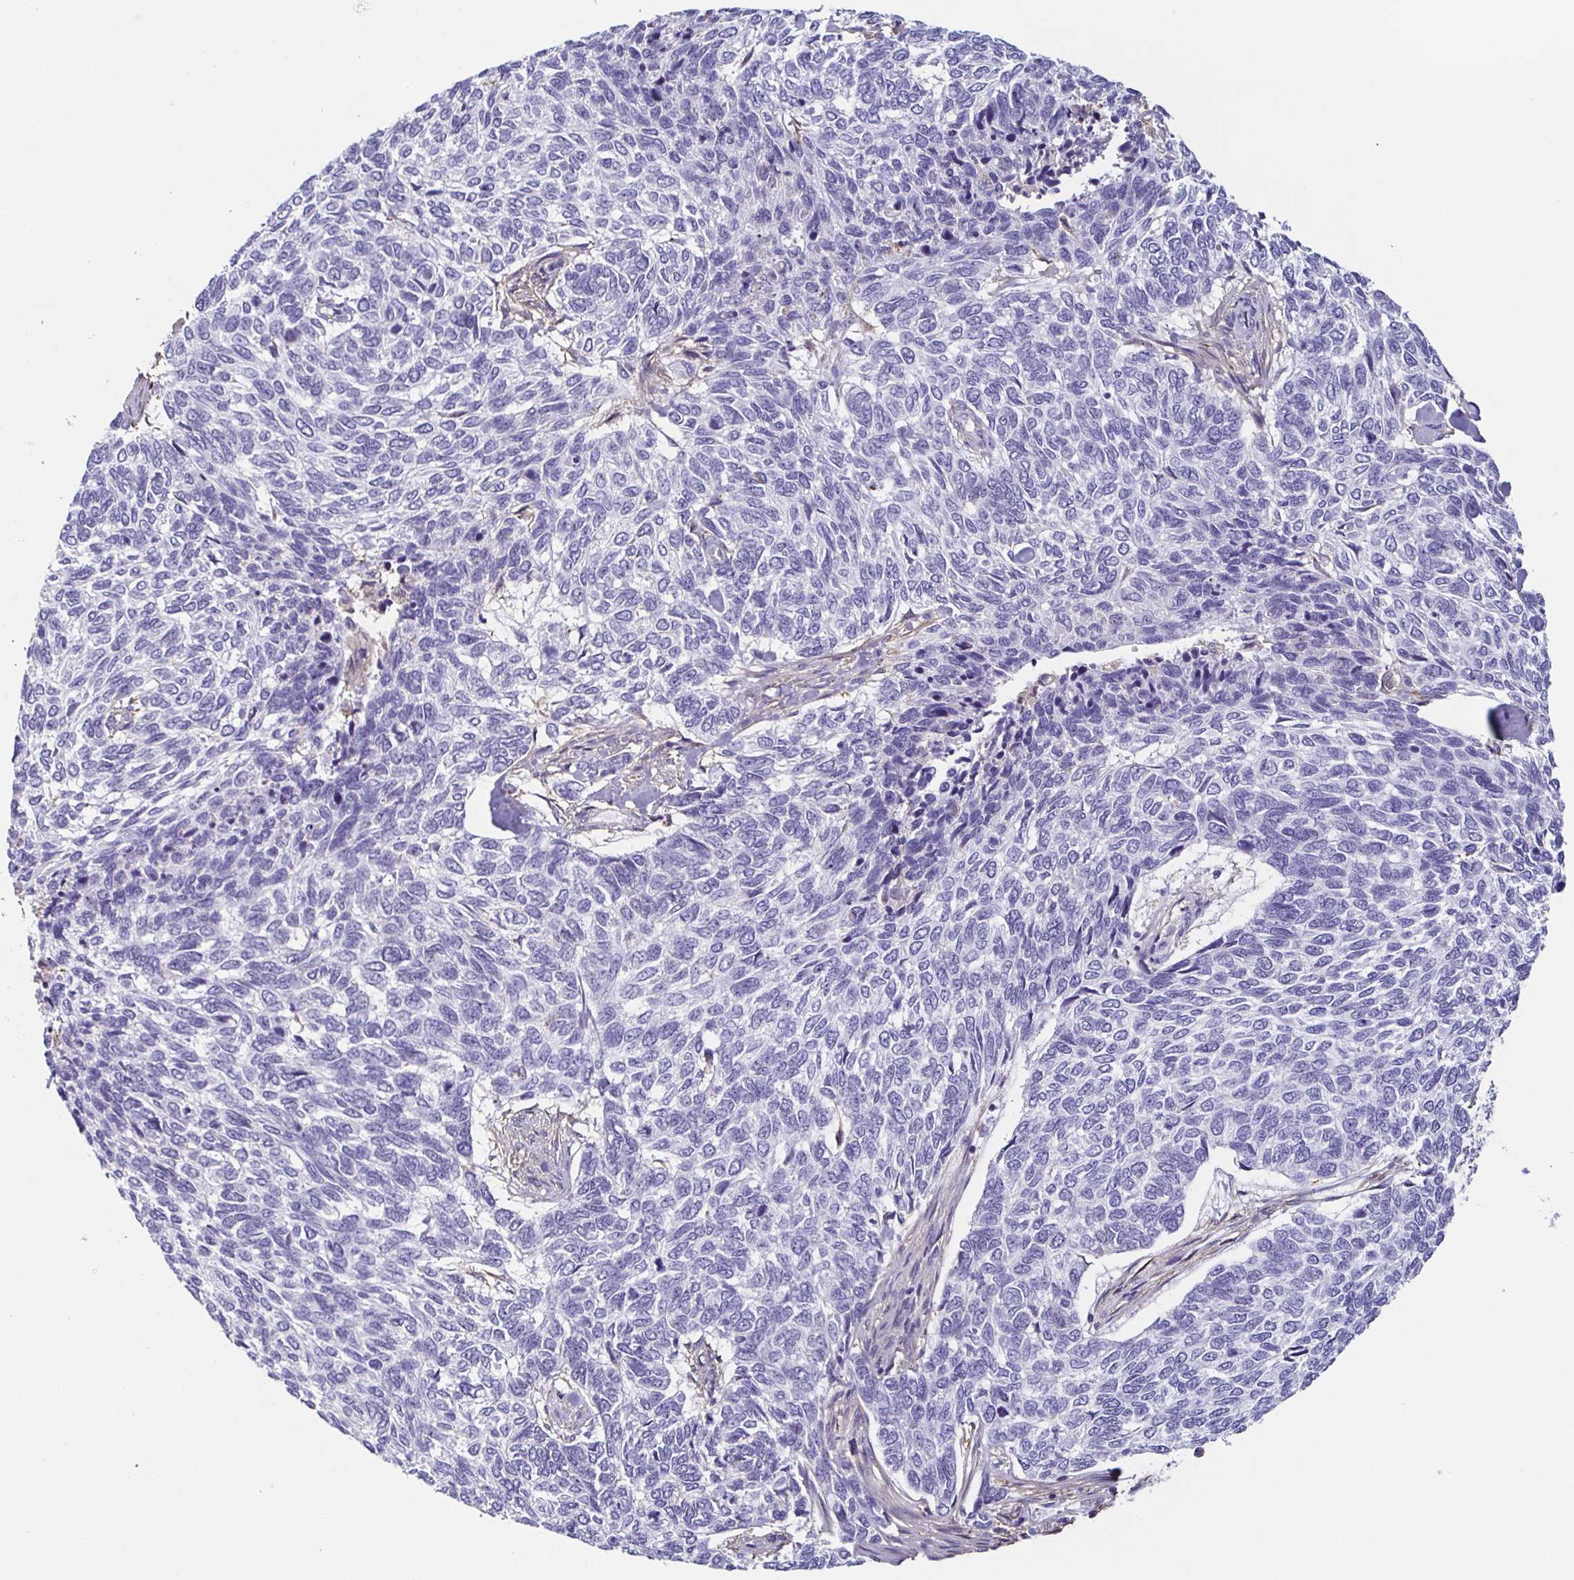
{"staining": {"intensity": "negative", "quantity": "none", "location": "none"}, "tissue": "skin cancer", "cell_type": "Tumor cells", "image_type": "cancer", "snomed": [{"axis": "morphology", "description": "Basal cell carcinoma"}, {"axis": "topography", "description": "Skin"}], "caption": "Human skin basal cell carcinoma stained for a protein using immunohistochemistry displays no expression in tumor cells.", "gene": "ANXA10", "patient": {"sex": "female", "age": 65}}